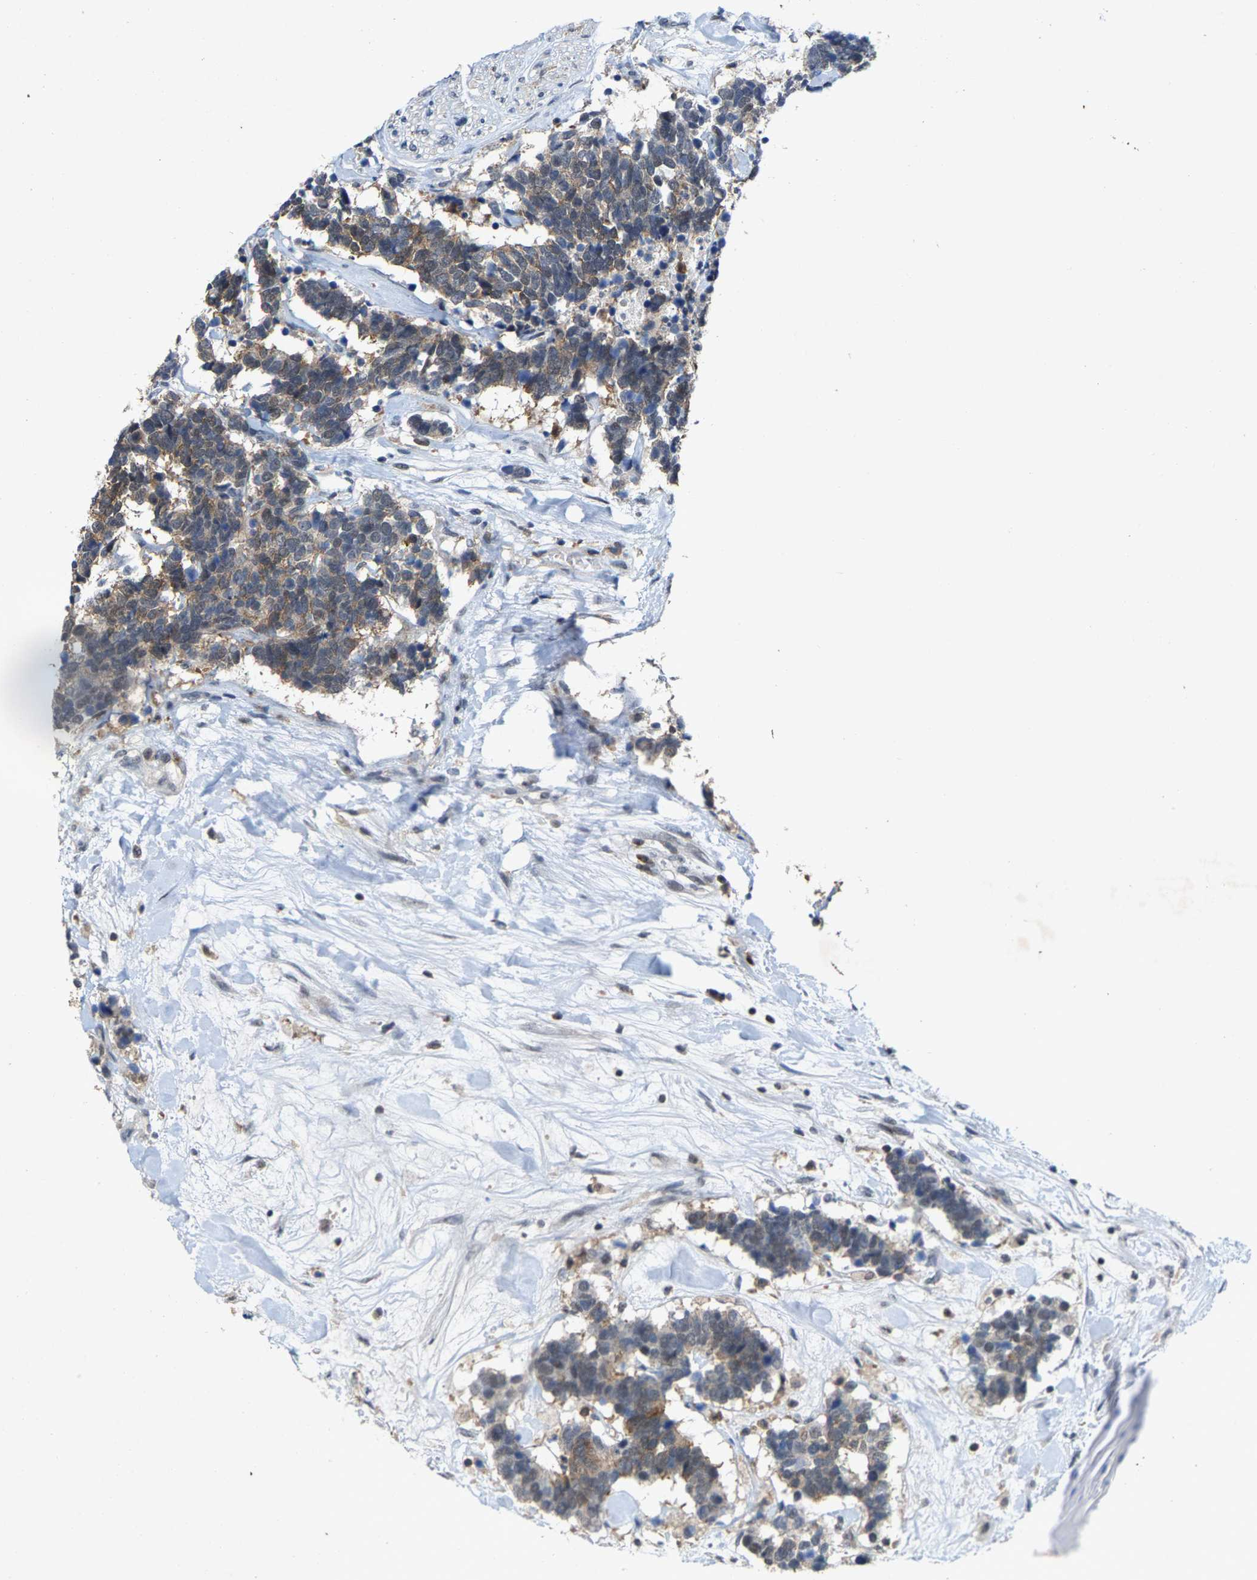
{"staining": {"intensity": "weak", "quantity": "25%-75%", "location": "cytoplasmic/membranous"}, "tissue": "carcinoid", "cell_type": "Tumor cells", "image_type": "cancer", "snomed": [{"axis": "morphology", "description": "Carcinoma, NOS"}, {"axis": "morphology", "description": "Carcinoid, malignant, NOS"}, {"axis": "topography", "description": "Urinary bladder"}], "caption": "Carcinoid (malignant) was stained to show a protein in brown. There is low levels of weak cytoplasmic/membranous expression in about 25%-75% of tumor cells. The protein is shown in brown color, while the nuclei are stained blue.", "gene": "FGD3", "patient": {"sex": "male", "age": 57}}